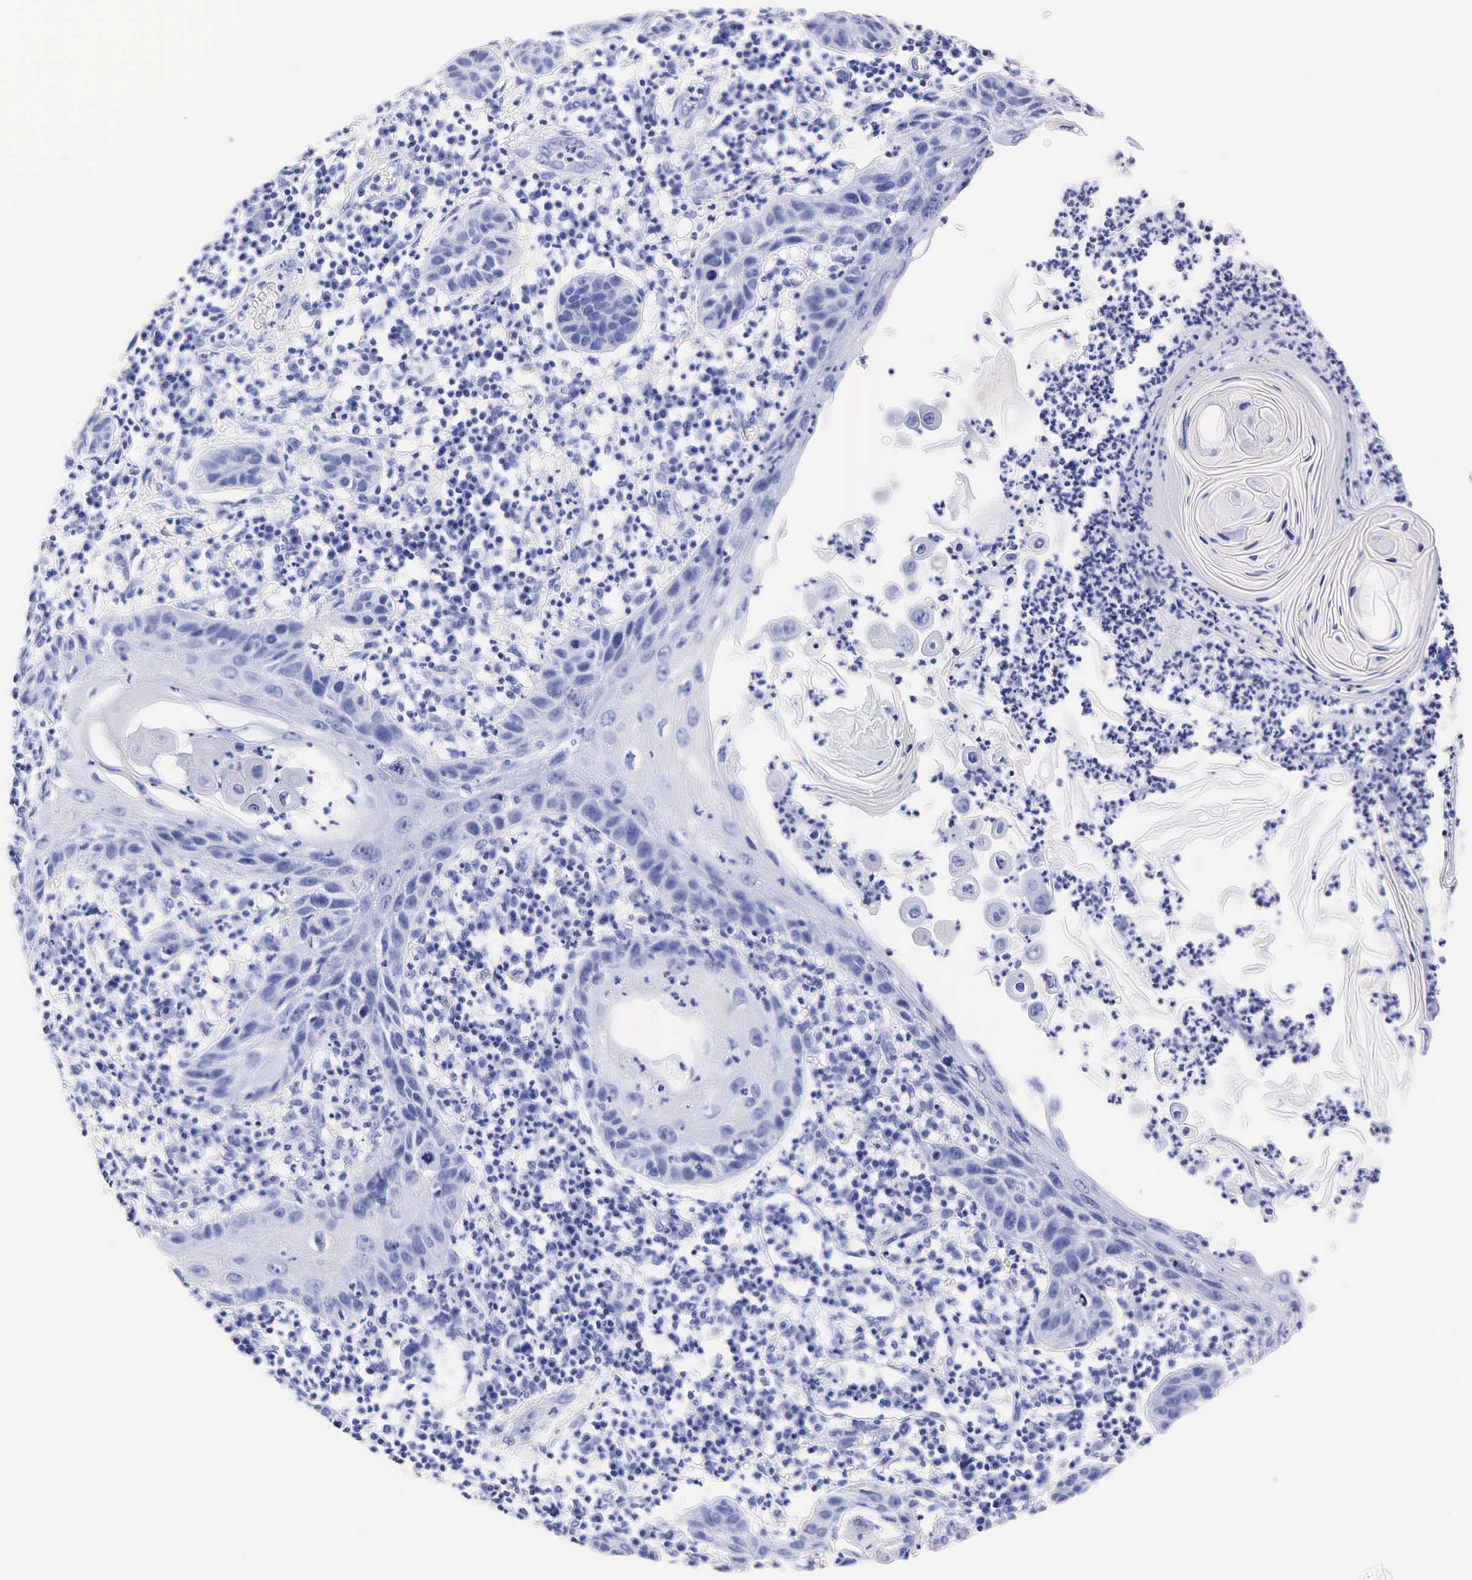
{"staining": {"intensity": "negative", "quantity": "none", "location": "none"}, "tissue": "skin cancer", "cell_type": "Tumor cells", "image_type": "cancer", "snomed": [{"axis": "morphology", "description": "Squamous cell carcinoma, NOS"}, {"axis": "topography", "description": "Skin"}], "caption": "The immunohistochemistry (IHC) micrograph has no significant expression in tumor cells of skin cancer tissue. The staining is performed using DAB (3,3'-diaminobenzidine) brown chromogen with nuclei counter-stained in using hematoxylin.", "gene": "KLK3", "patient": {"sex": "female", "age": 74}}